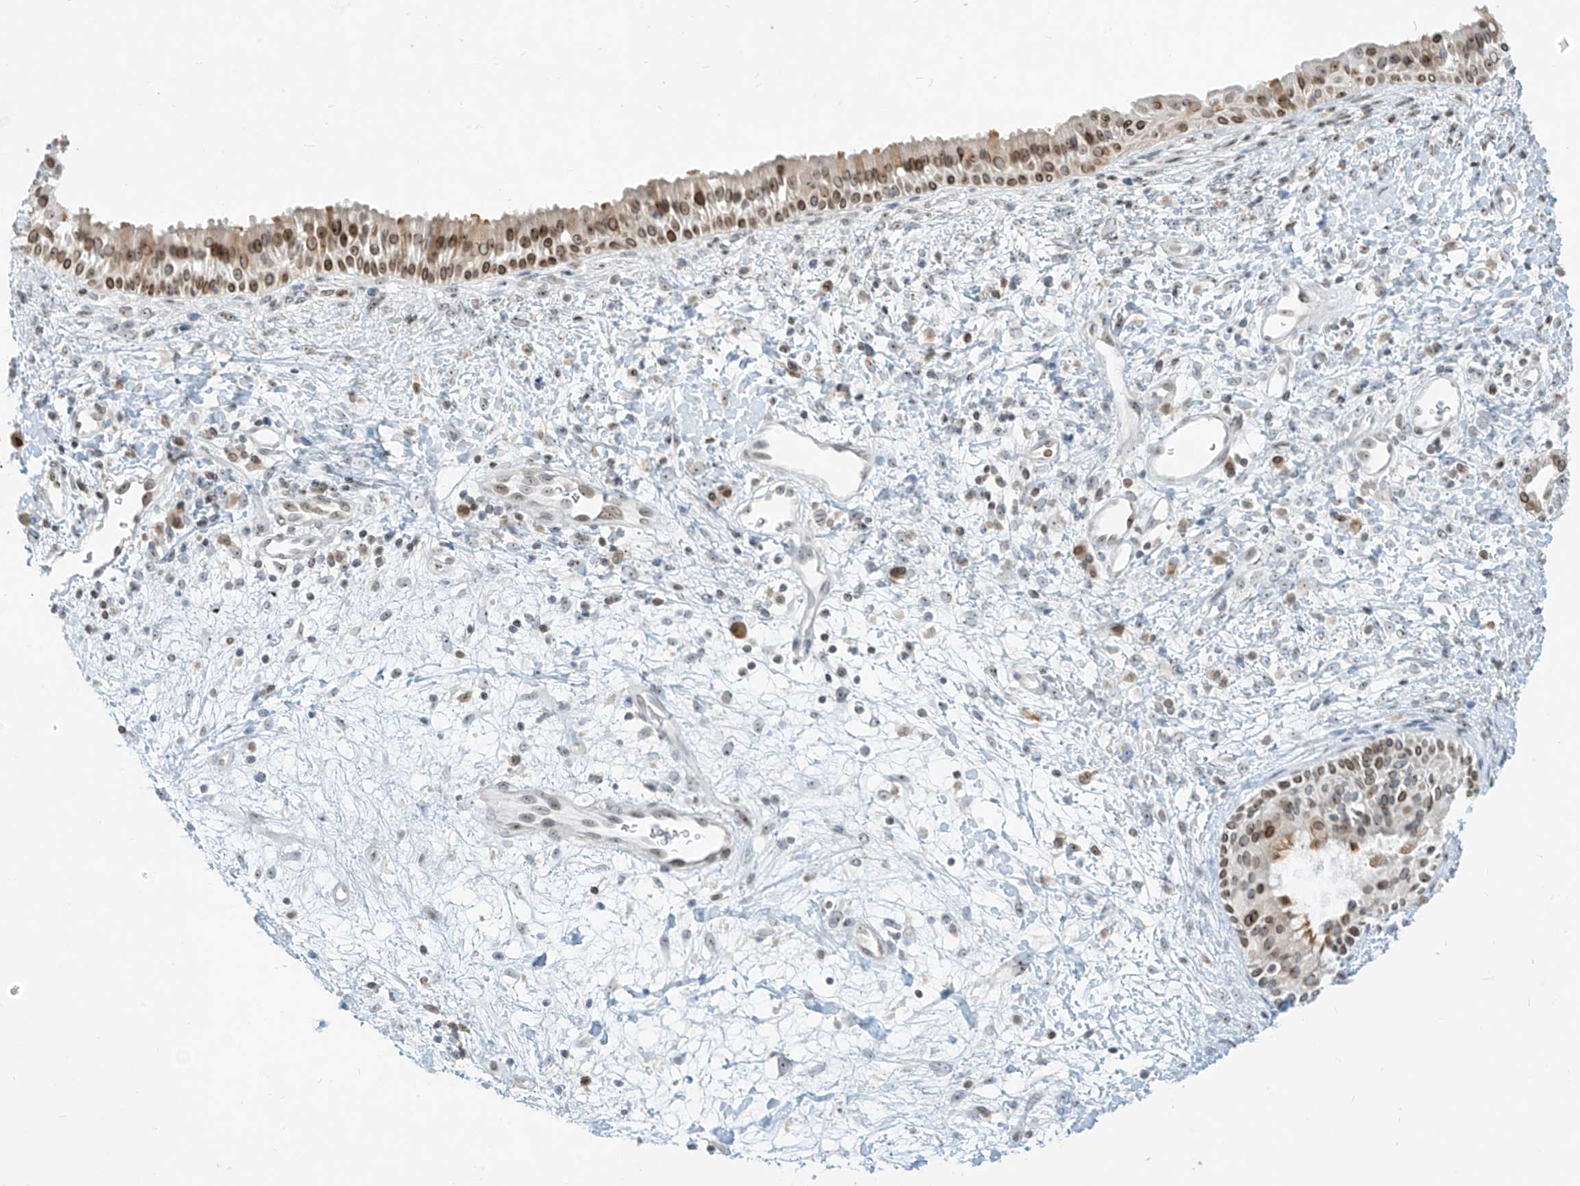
{"staining": {"intensity": "moderate", "quantity": ">75%", "location": "cytoplasmic/membranous,nuclear"}, "tissue": "nasopharynx", "cell_type": "Respiratory epithelial cells", "image_type": "normal", "snomed": [{"axis": "morphology", "description": "Normal tissue, NOS"}, {"axis": "topography", "description": "Nasopharynx"}], "caption": "Nasopharynx stained for a protein (brown) demonstrates moderate cytoplasmic/membranous,nuclear positive expression in about >75% of respiratory epithelial cells.", "gene": "SAMD15", "patient": {"sex": "male", "age": 22}}